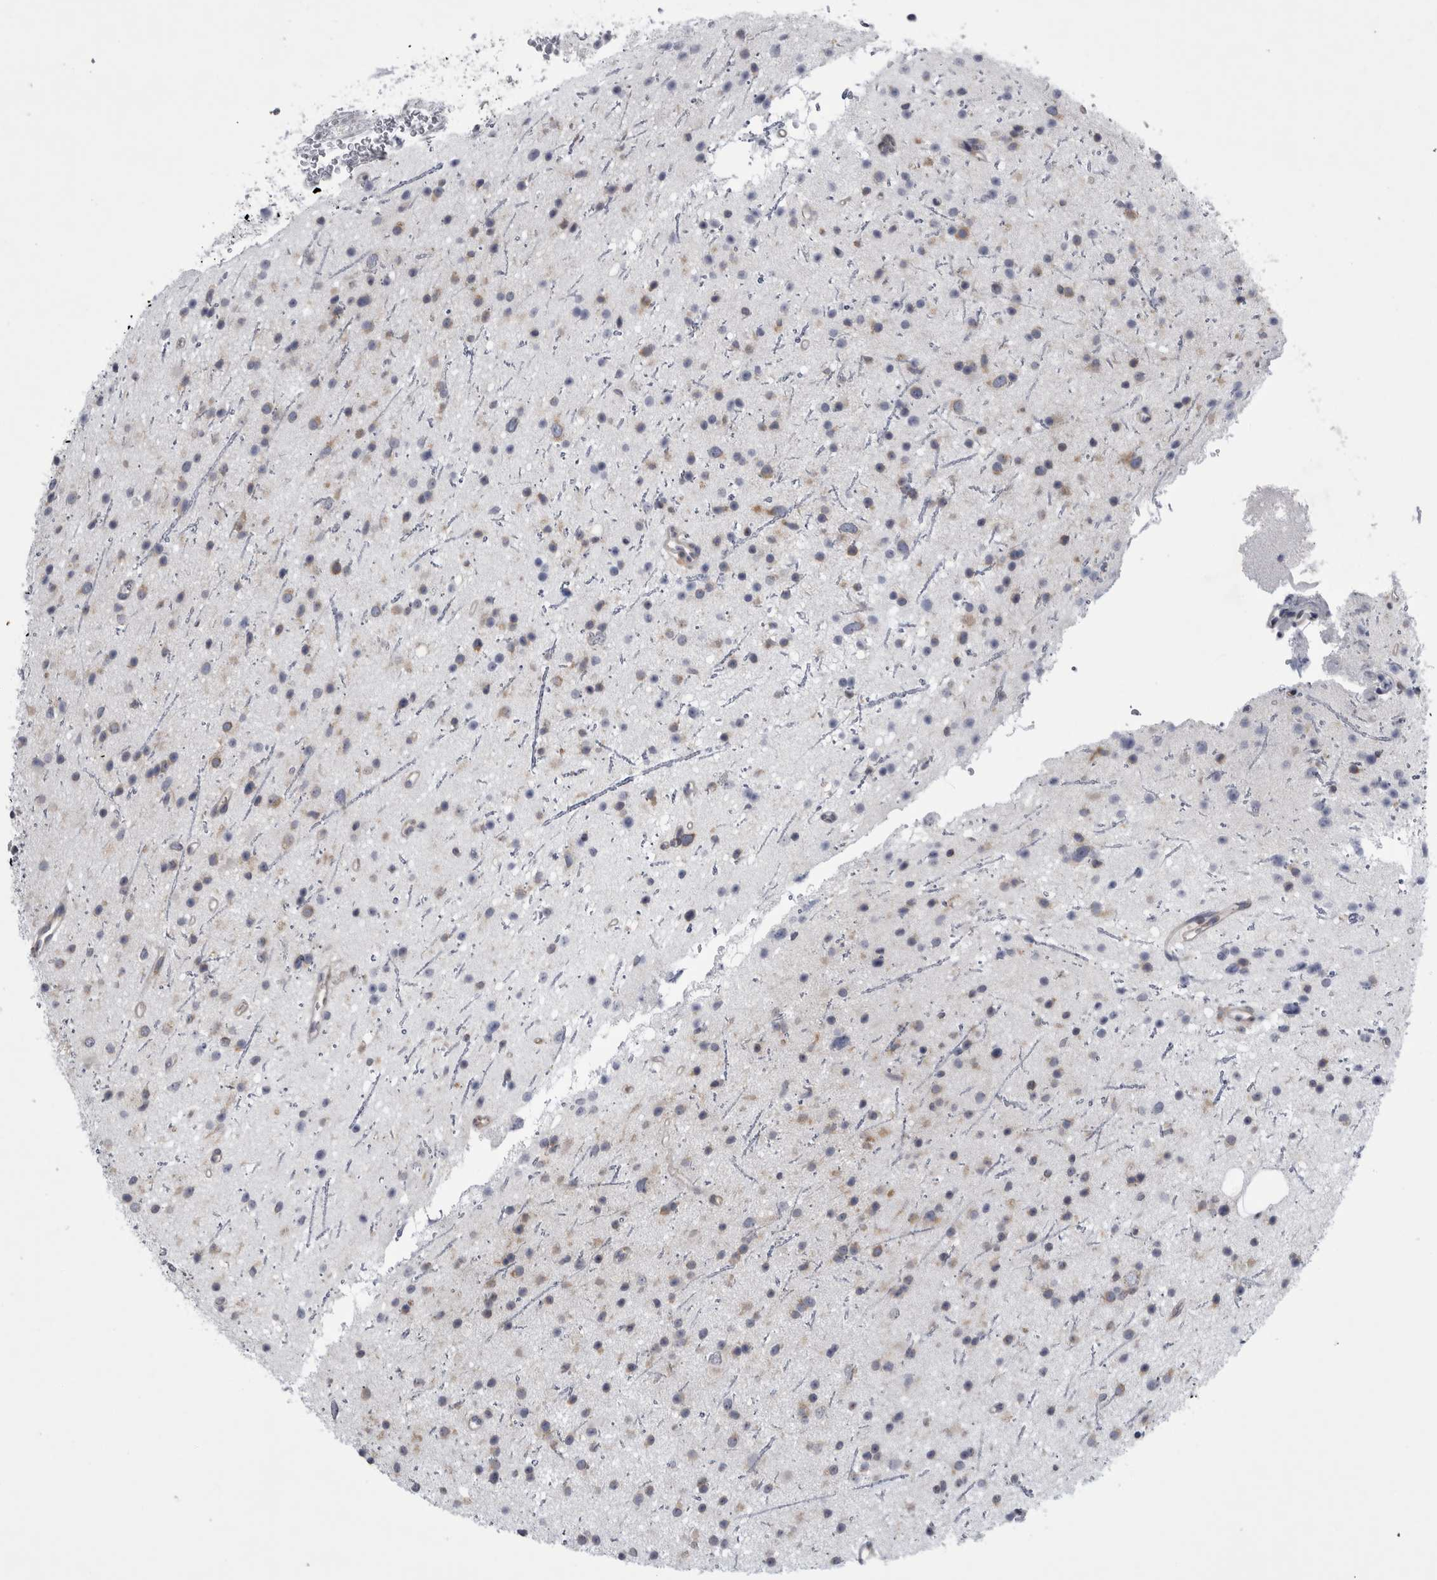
{"staining": {"intensity": "weak", "quantity": "25%-75%", "location": "cytoplasmic/membranous"}, "tissue": "glioma", "cell_type": "Tumor cells", "image_type": "cancer", "snomed": [{"axis": "morphology", "description": "Glioma, malignant, Low grade"}, {"axis": "topography", "description": "Cerebral cortex"}], "caption": "Malignant low-grade glioma was stained to show a protein in brown. There is low levels of weak cytoplasmic/membranous positivity in approximately 25%-75% of tumor cells. The staining is performed using DAB (3,3'-diaminobenzidine) brown chromogen to label protein expression. The nuclei are counter-stained blue using hematoxylin.", "gene": "PRRC2C", "patient": {"sex": "female", "age": 39}}